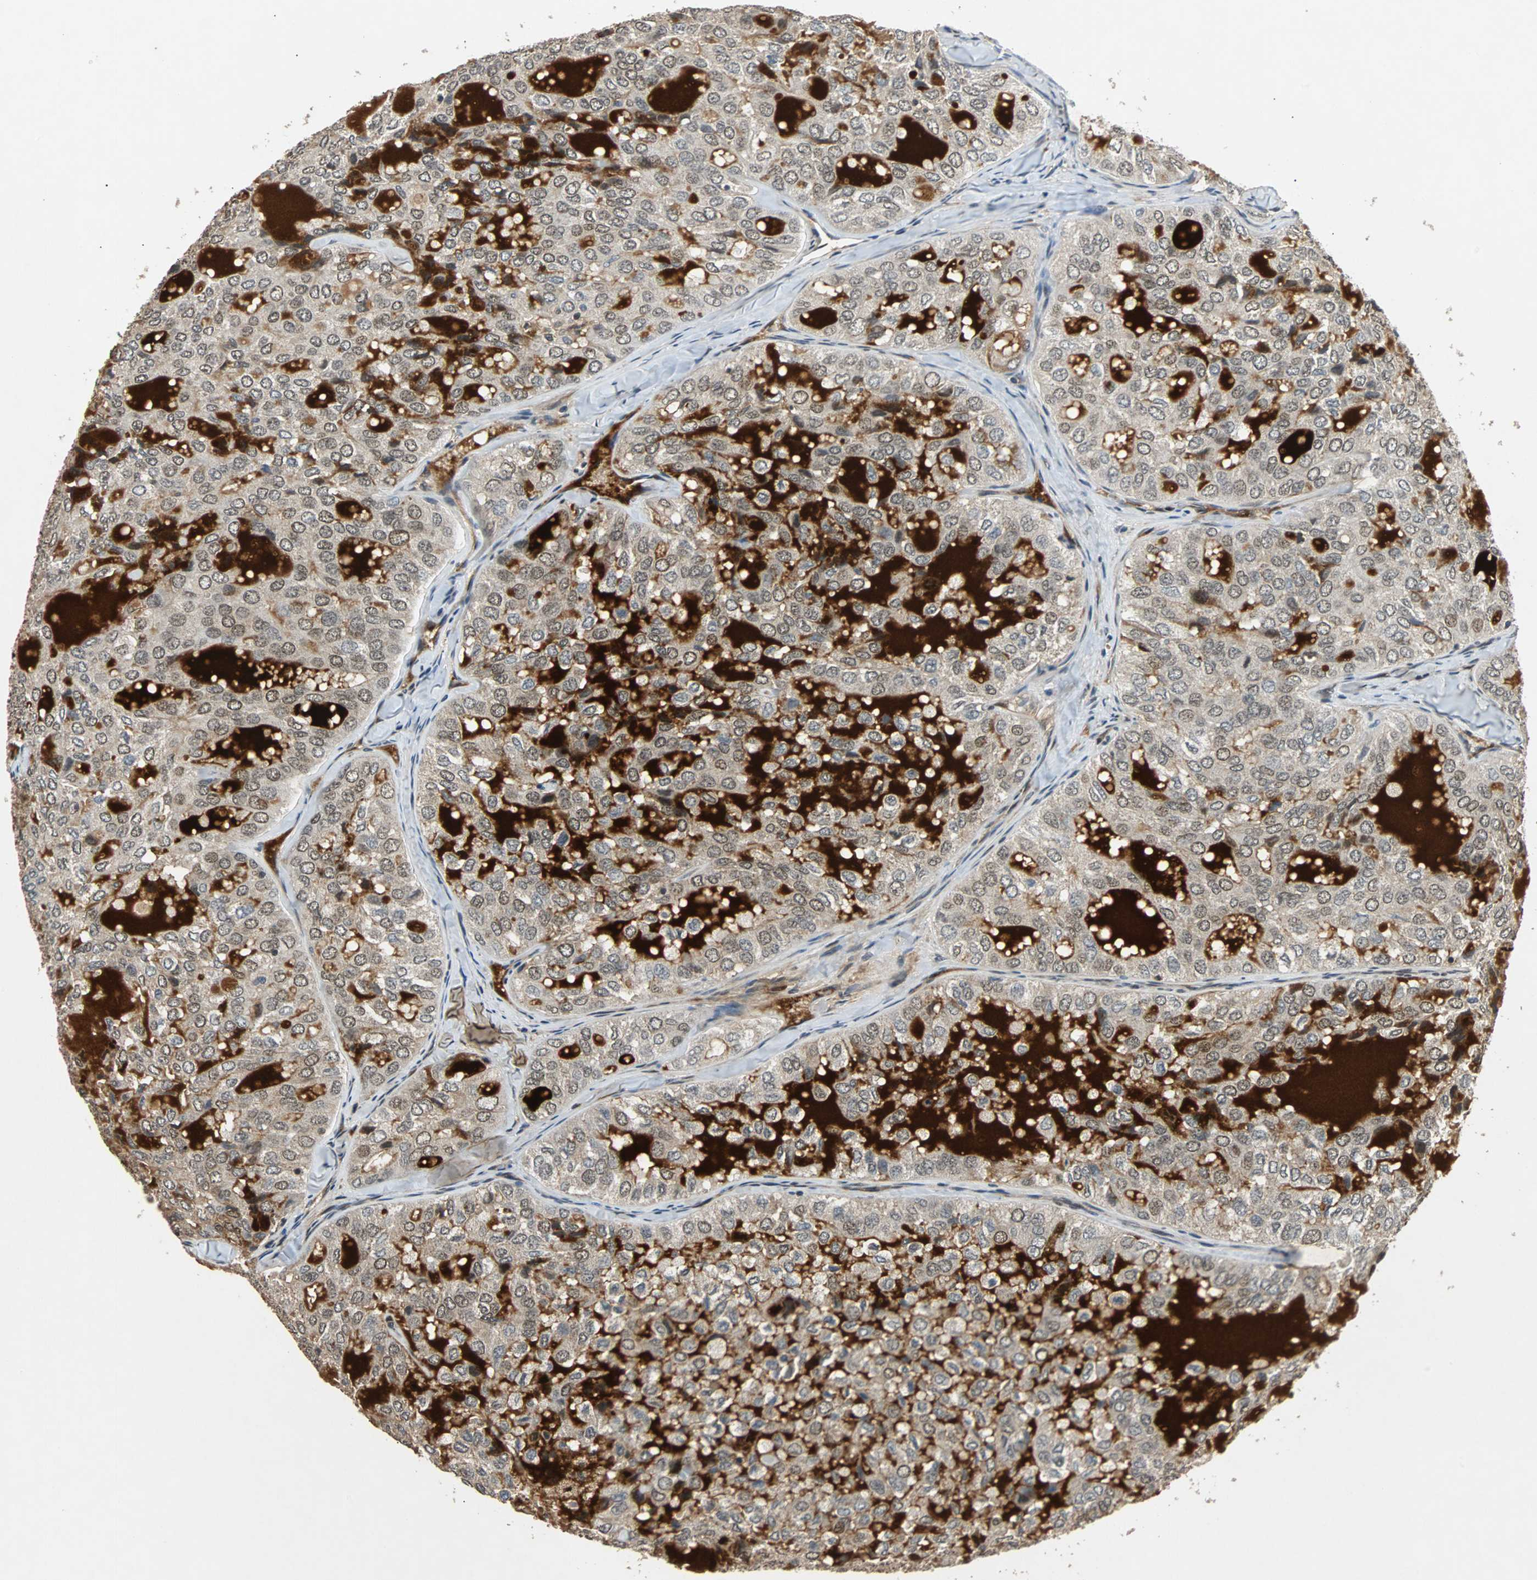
{"staining": {"intensity": "weak", "quantity": ">75%", "location": "cytoplasmic/membranous,nuclear"}, "tissue": "thyroid cancer", "cell_type": "Tumor cells", "image_type": "cancer", "snomed": [{"axis": "morphology", "description": "Follicular adenoma carcinoma, NOS"}, {"axis": "topography", "description": "Thyroid gland"}], "caption": "Brown immunohistochemical staining in thyroid follicular adenoma carcinoma reveals weak cytoplasmic/membranous and nuclear staining in about >75% of tumor cells.", "gene": "PHC1", "patient": {"sex": "male", "age": 75}}